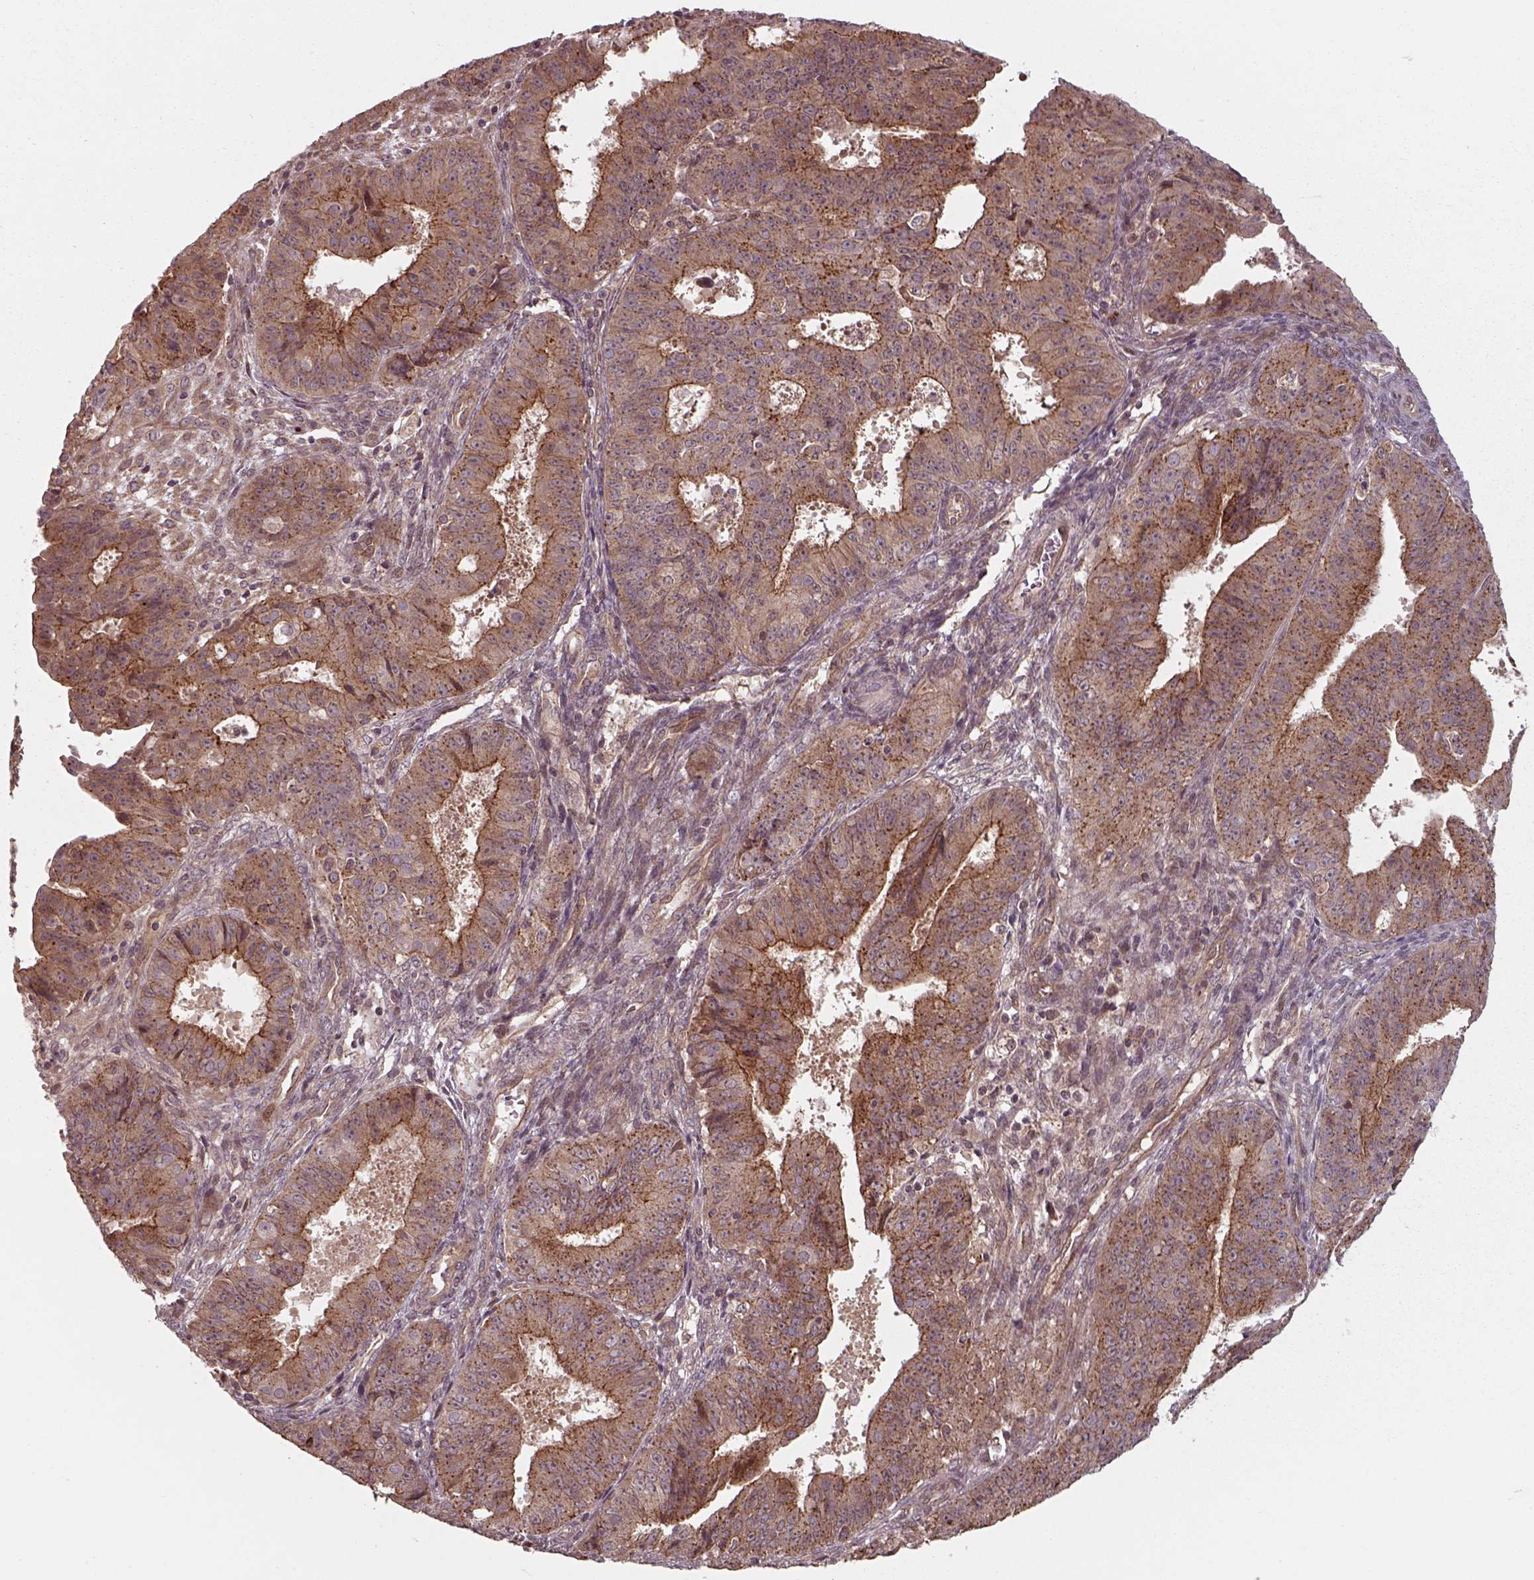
{"staining": {"intensity": "moderate", "quantity": ">75%", "location": "cytoplasmic/membranous"}, "tissue": "ovarian cancer", "cell_type": "Tumor cells", "image_type": "cancer", "snomed": [{"axis": "morphology", "description": "Carcinoma, endometroid"}, {"axis": "topography", "description": "Ovary"}], "caption": "Immunohistochemical staining of human ovarian cancer shows medium levels of moderate cytoplasmic/membranous positivity in about >75% of tumor cells.", "gene": "CHMP3", "patient": {"sex": "female", "age": 42}}